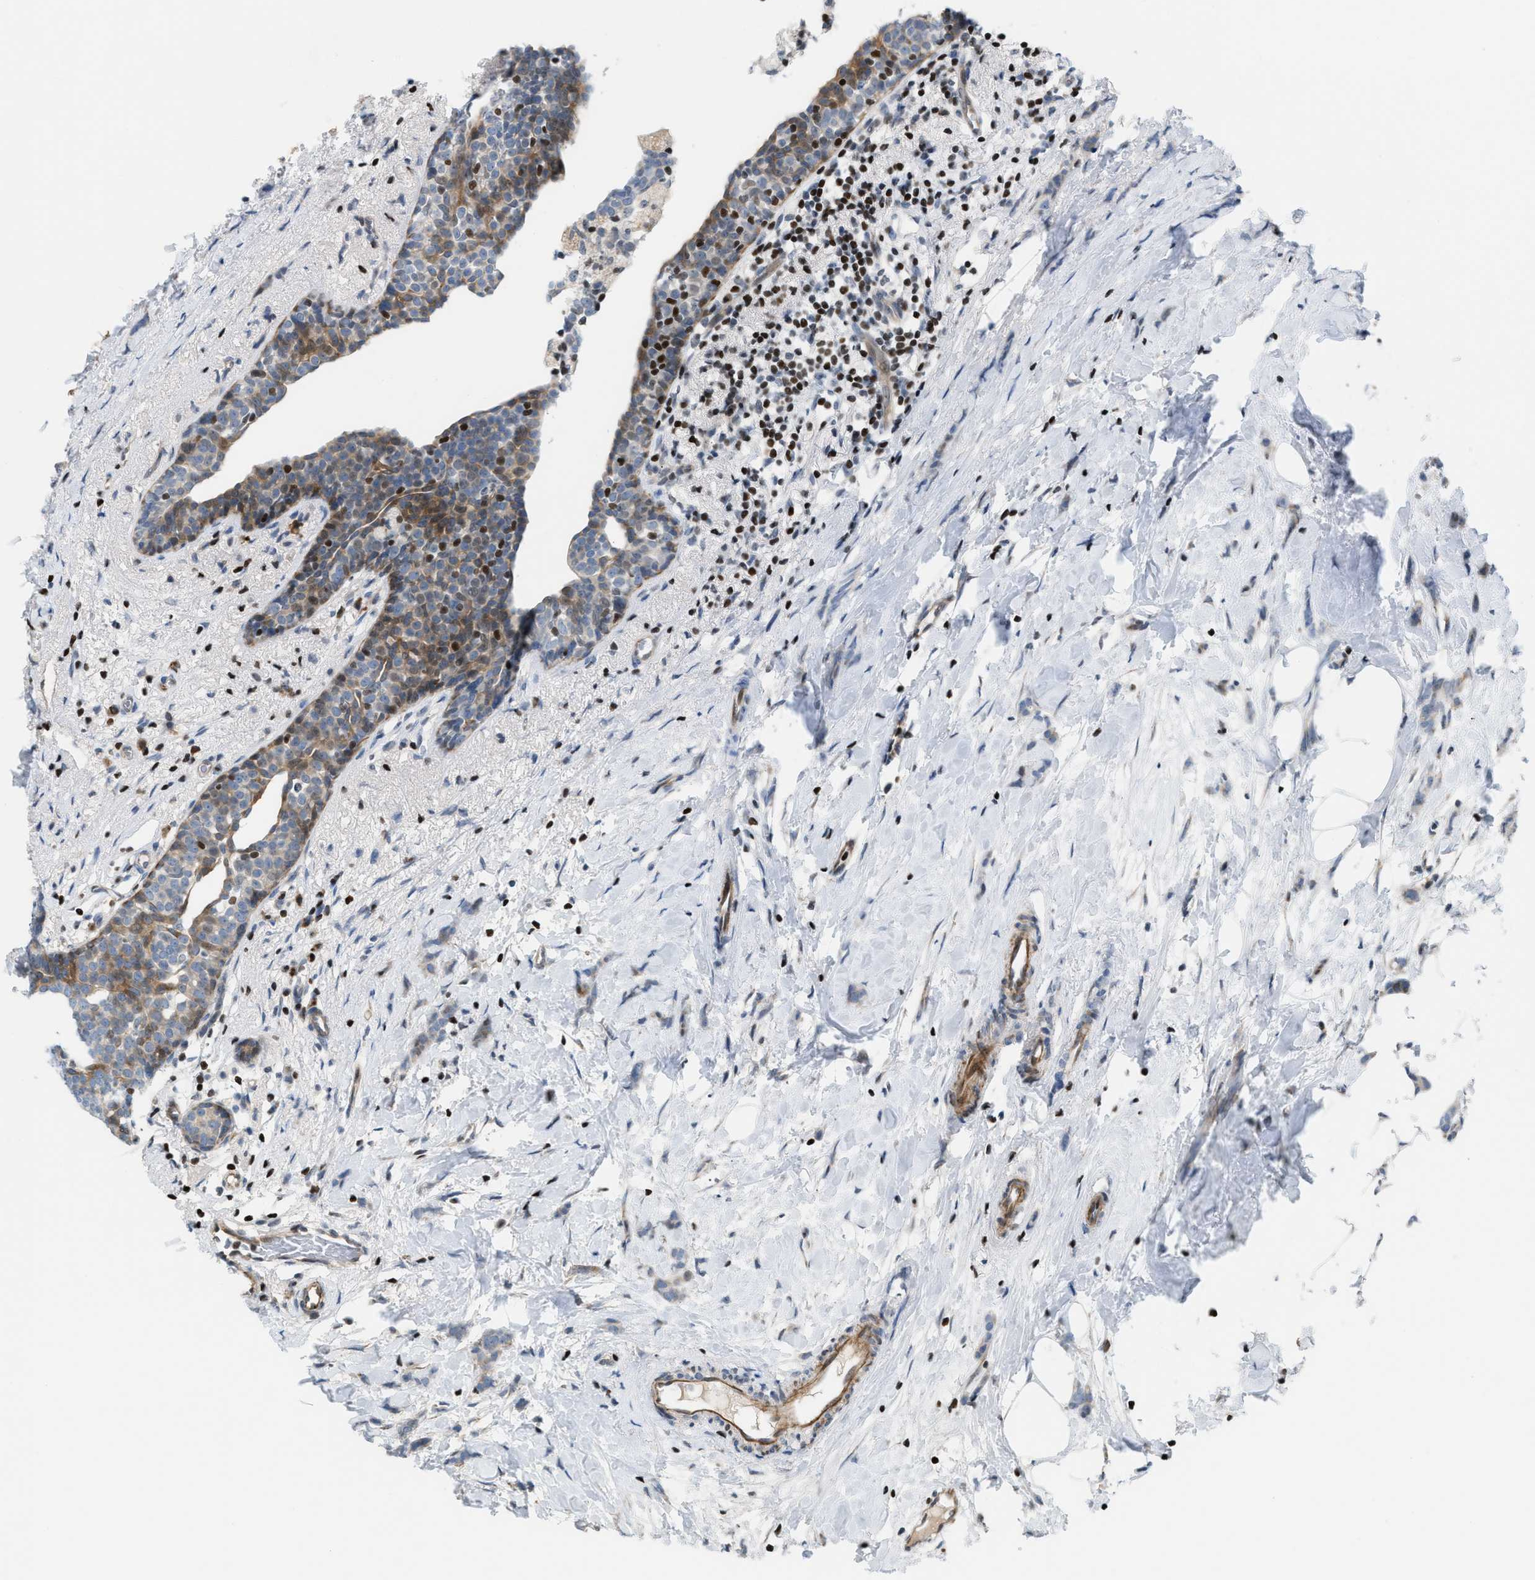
{"staining": {"intensity": "weak", "quantity": "<25%", "location": "cytoplasmic/membranous"}, "tissue": "breast cancer", "cell_type": "Tumor cells", "image_type": "cancer", "snomed": [{"axis": "morphology", "description": "Lobular carcinoma, in situ"}, {"axis": "morphology", "description": "Lobular carcinoma"}, {"axis": "topography", "description": "Breast"}], "caption": "This is an immunohistochemistry (IHC) image of breast cancer (lobular carcinoma). There is no expression in tumor cells.", "gene": "ZNF276", "patient": {"sex": "female", "age": 41}}